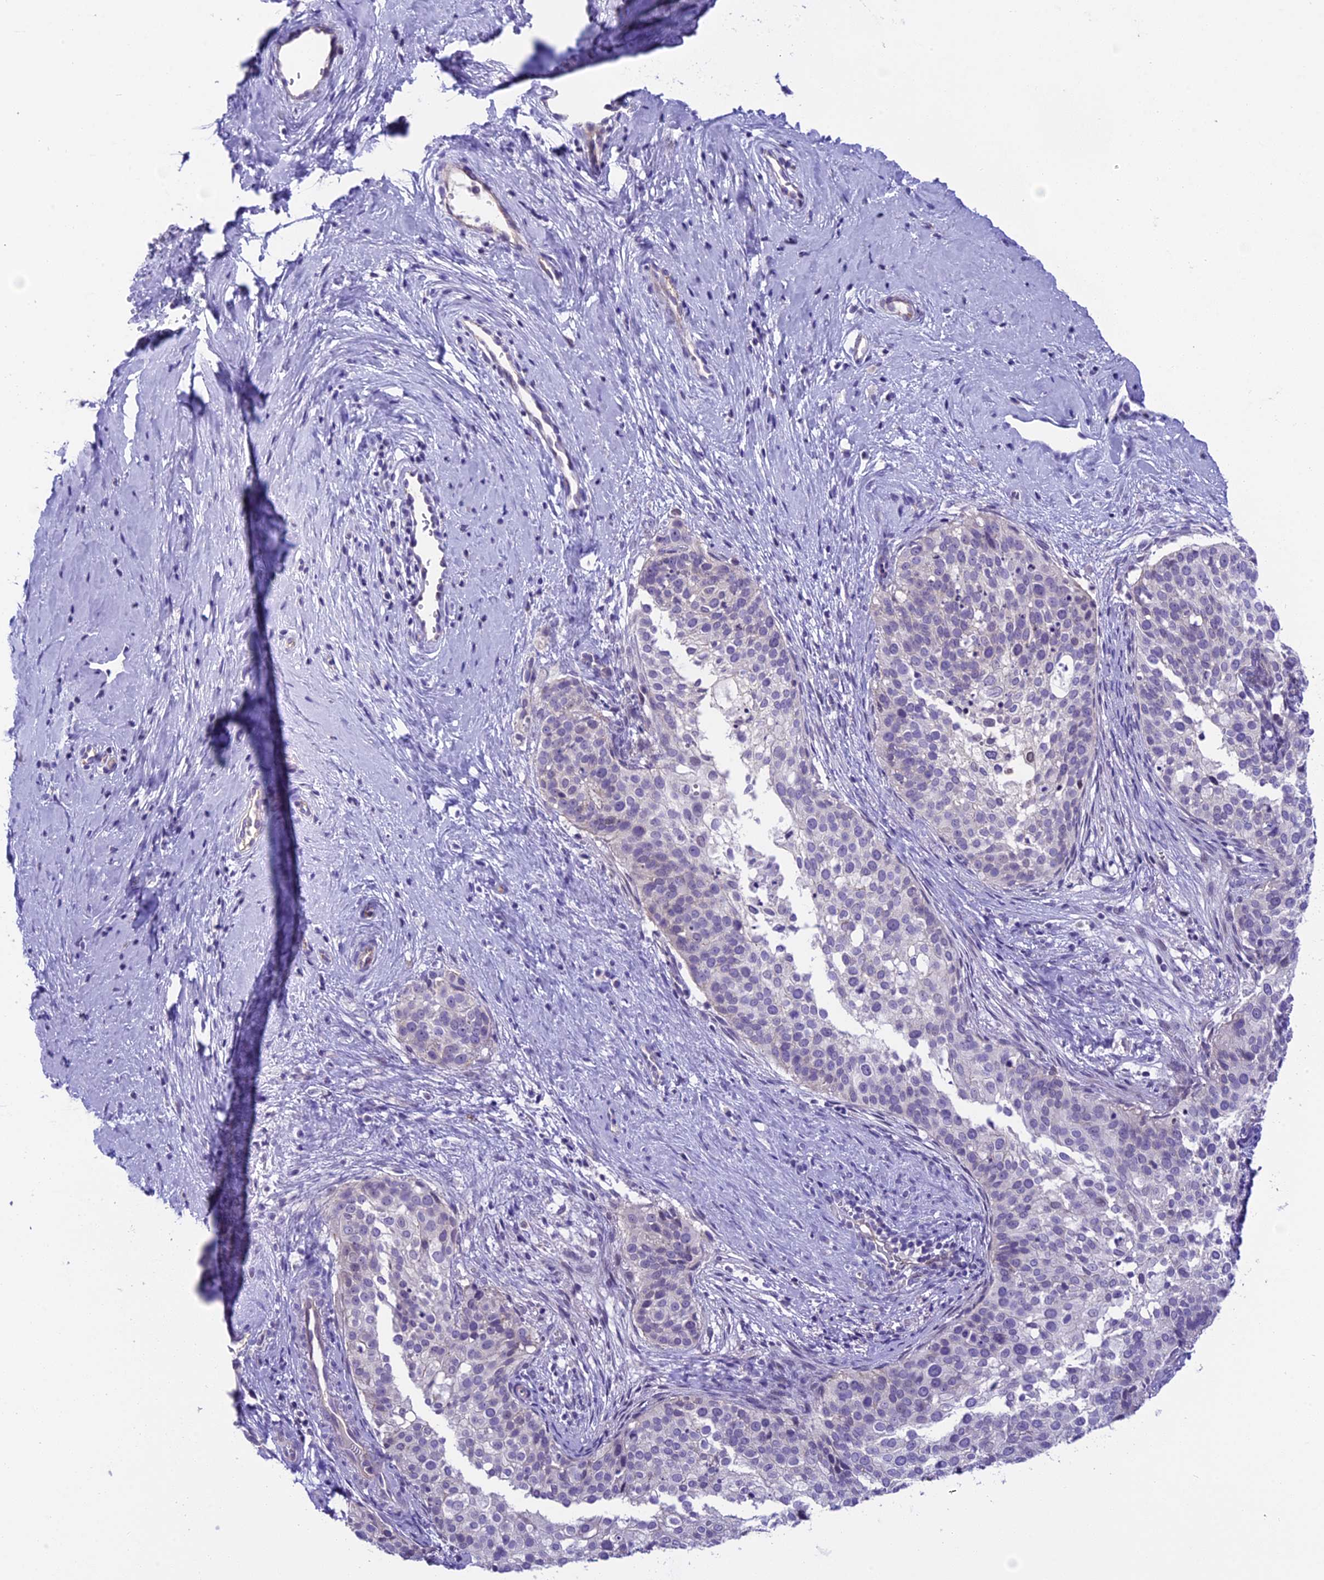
{"staining": {"intensity": "weak", "quantity": "<25%", "location": "nuclear"}, "tissue": "cervical cancer", "cell_type": "Tumor cells", "image_type": "cancer", "snomed": [{"axis": "morphology", "description": "Squamous cell carcinoma, NOS"}, {"axis": "topography", "description": "Cervix"}], "caption": "Immunohistochemistry (IHC) micrograph of neoplastic tissue: human cervical cancer (squamous cell carcinoma) stained with DAB demonstrates no significant protein staining in tumor cells.", "gene": "PRR15", "patient": {"sex": "female", "age": 44}}